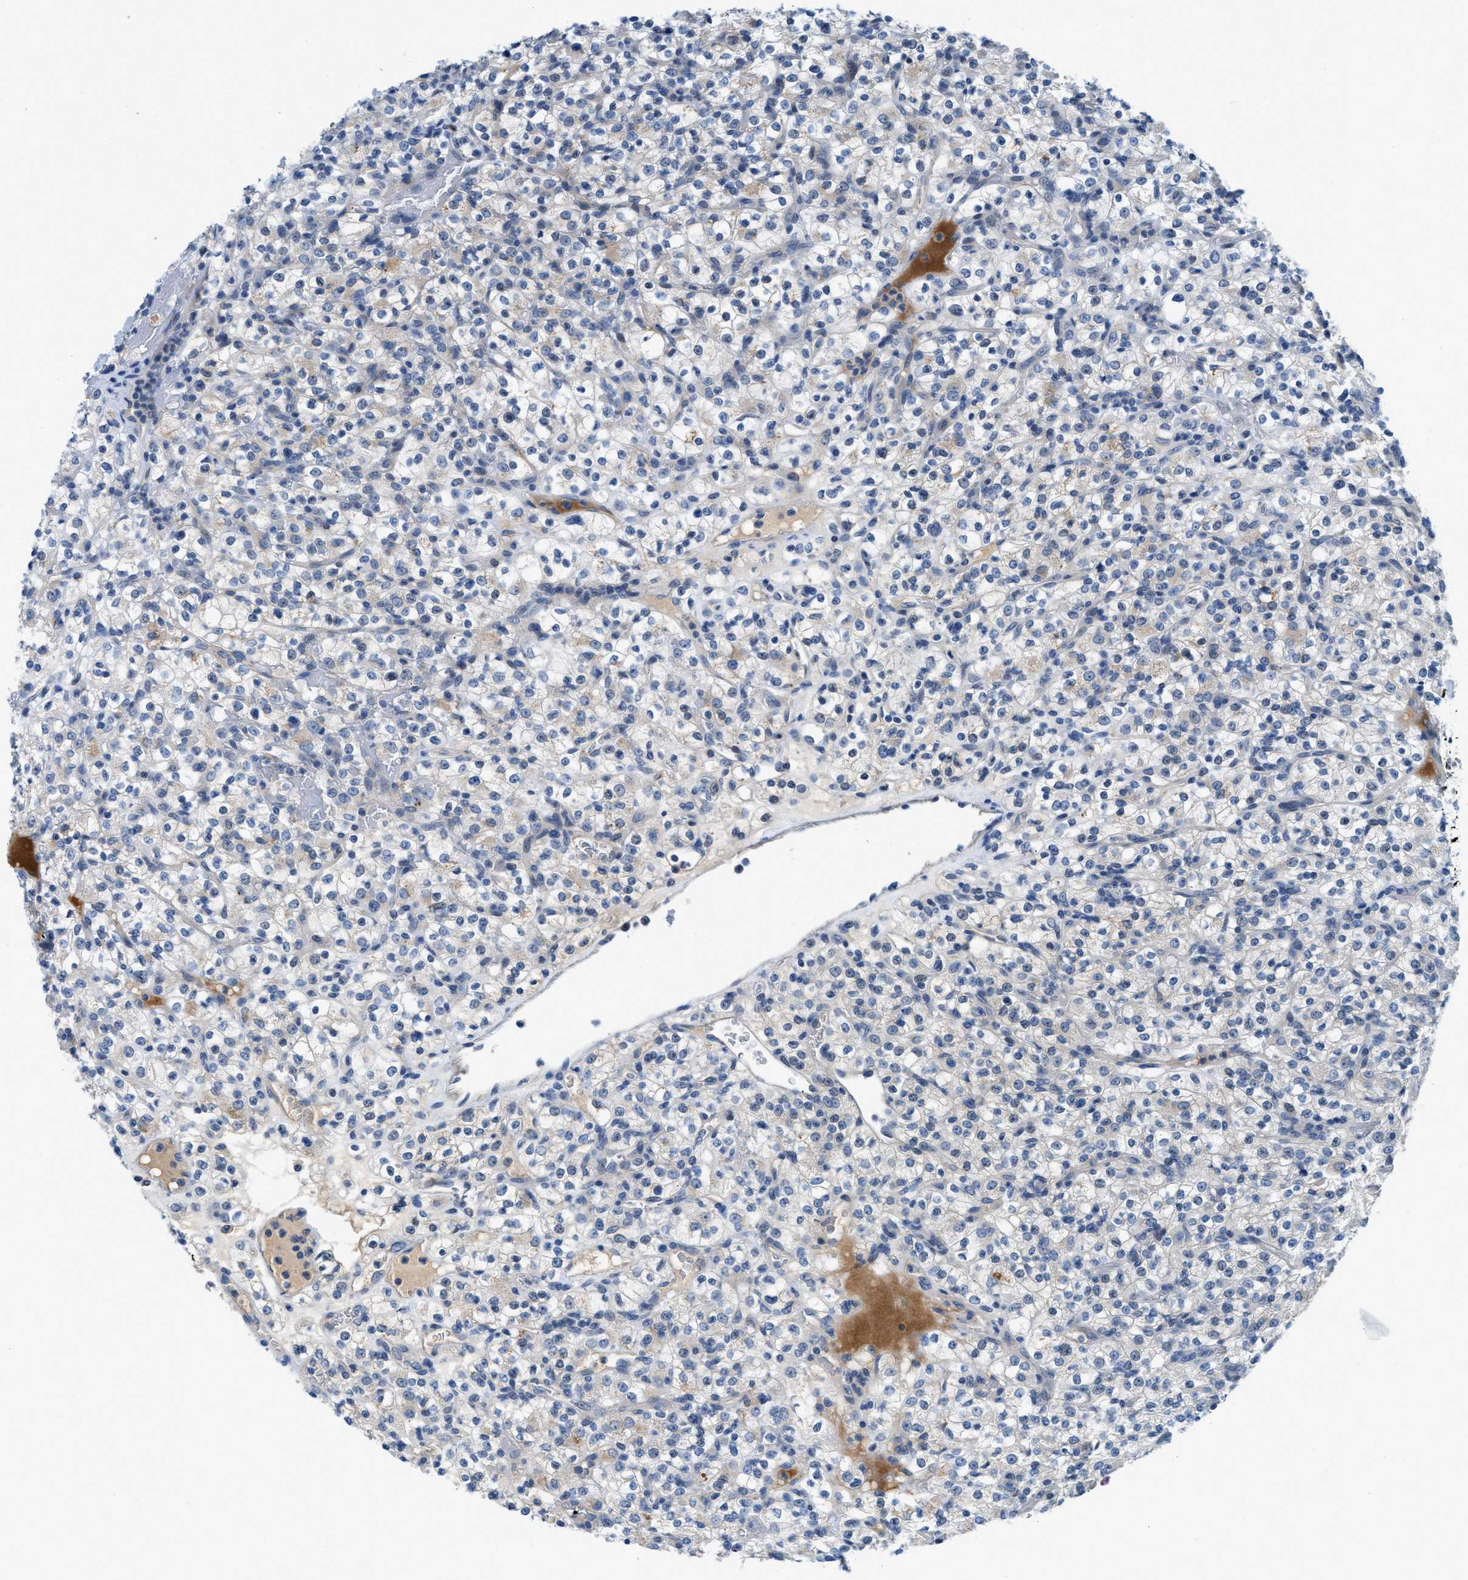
{"staining": {"intensity": "weak", "quantity": "<25%", "location": "cytoplasmic/membranous"}, "tissue": "renal cancer", "cell_type": "Tumor cells", "image_type": "cancer", "snomed": [{"axis": "morphology", "description": "Normal tissue, NOS"}, {"axis": "morphology", "description": "Adenocarcinoma, NOS"}, {"axis": "topography", "description": "Kidney"}], "caption": "A micrograph of human renal cancer is negative for staining in tumor cells.", "gene": "TSPAN3", "patient": {"sex": "female", "age": 72}}